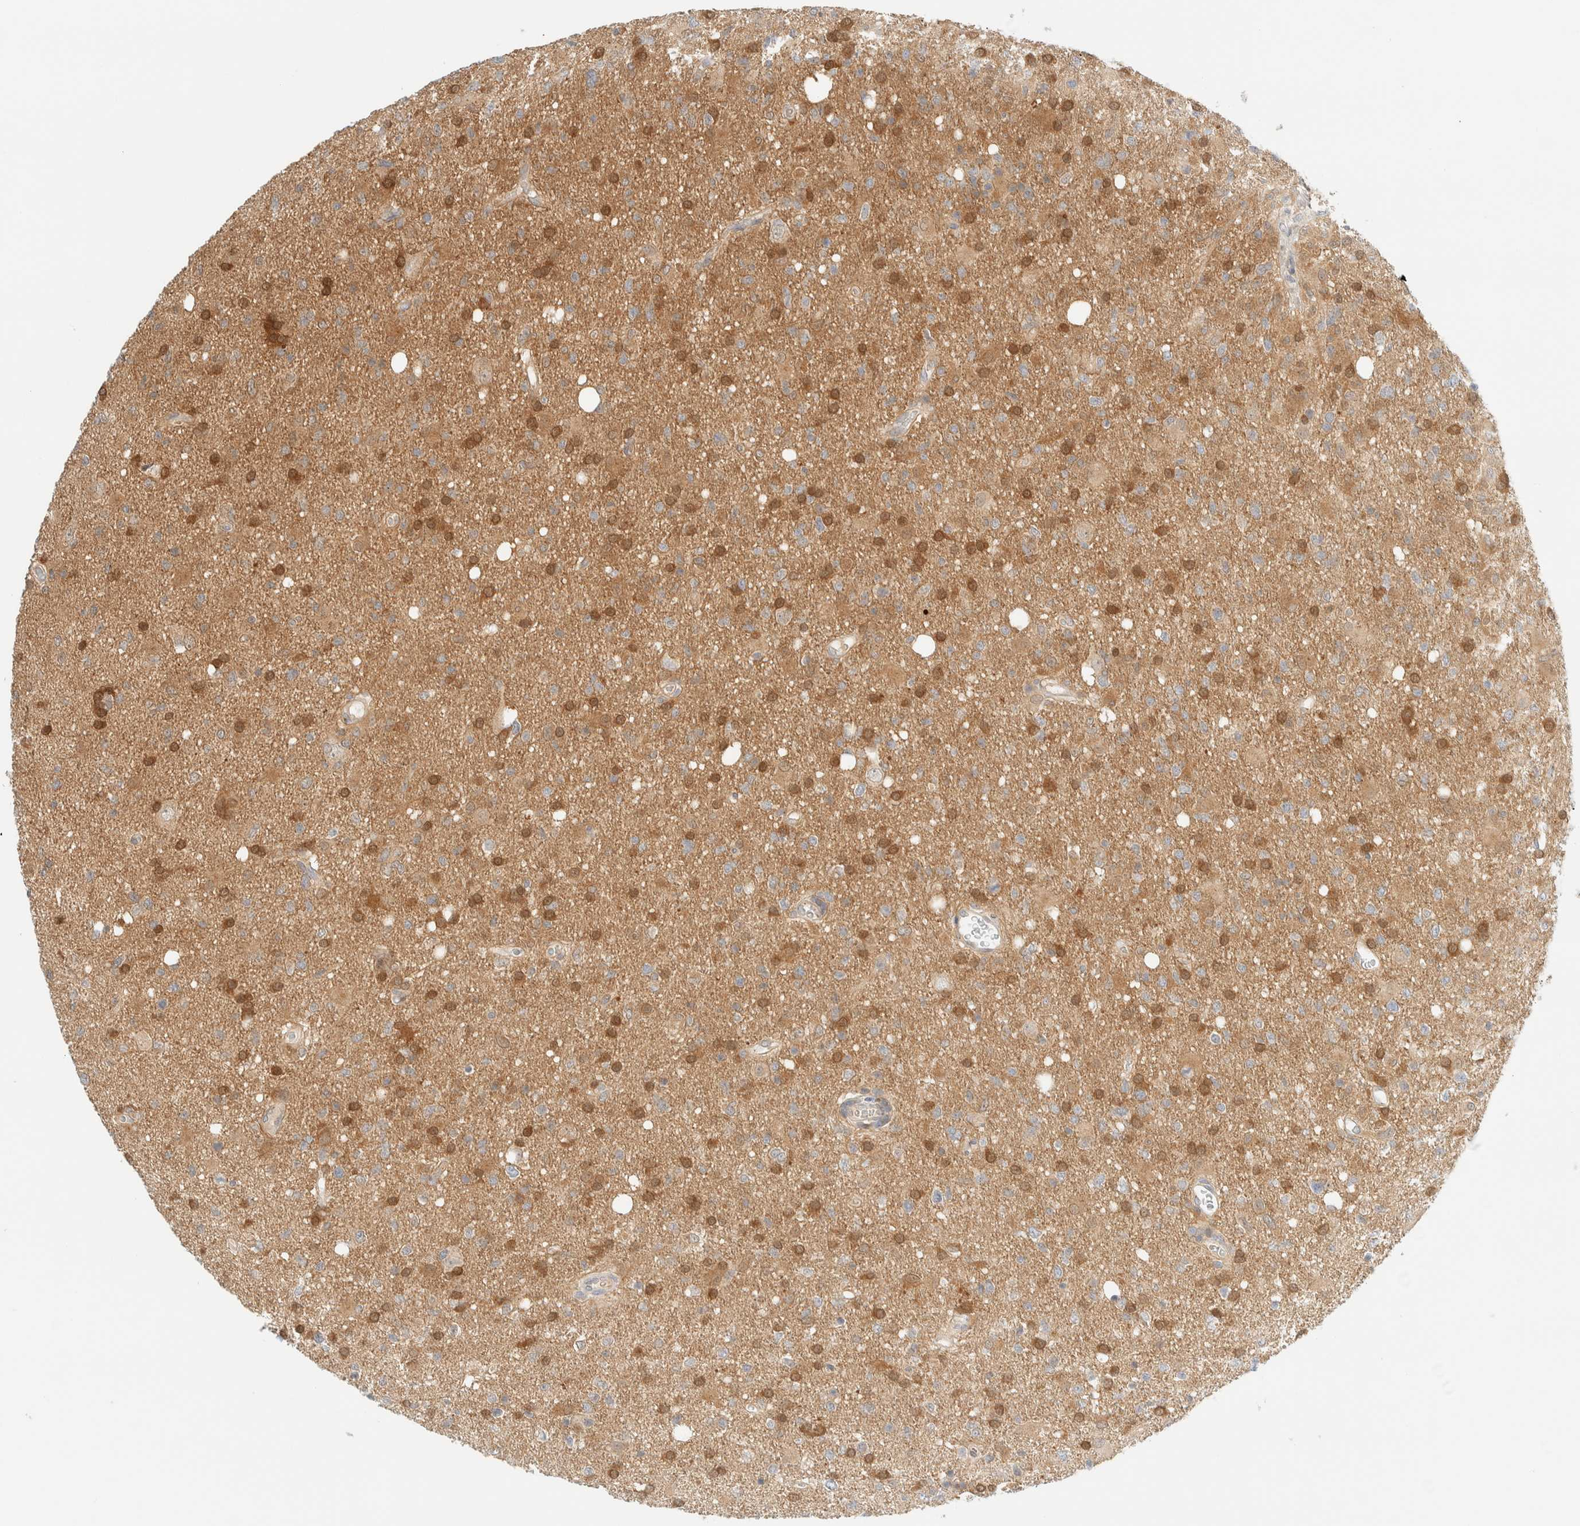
{"staining": {"intensity": "moderate", "quantity": ">75%", "location": "cytoplasmic/membranous,nuclear"}, "tissue": "glioma", "cell_type": "Tumor cells", "image_type": "cancer", "snomed": [{"axis": "morphology", "description": "Glioma, malignant, High grade"}, {"axis": "topography", "description": "Brain"}], "caption": "Malignant glioma (high-grade) stained with DAB IHC demonstrates medium levels of moderate cytoplasmic/membranous and nuclear staining in approximately >75% of tumor cells. The staining was performed using DAB to visualize the protein expression in brown, while the nuclei were stained in blue with hematoxylin (Magnification: 20x).", "gene": "PCYT2", "patient": {"sex": "female", "age": 57}}